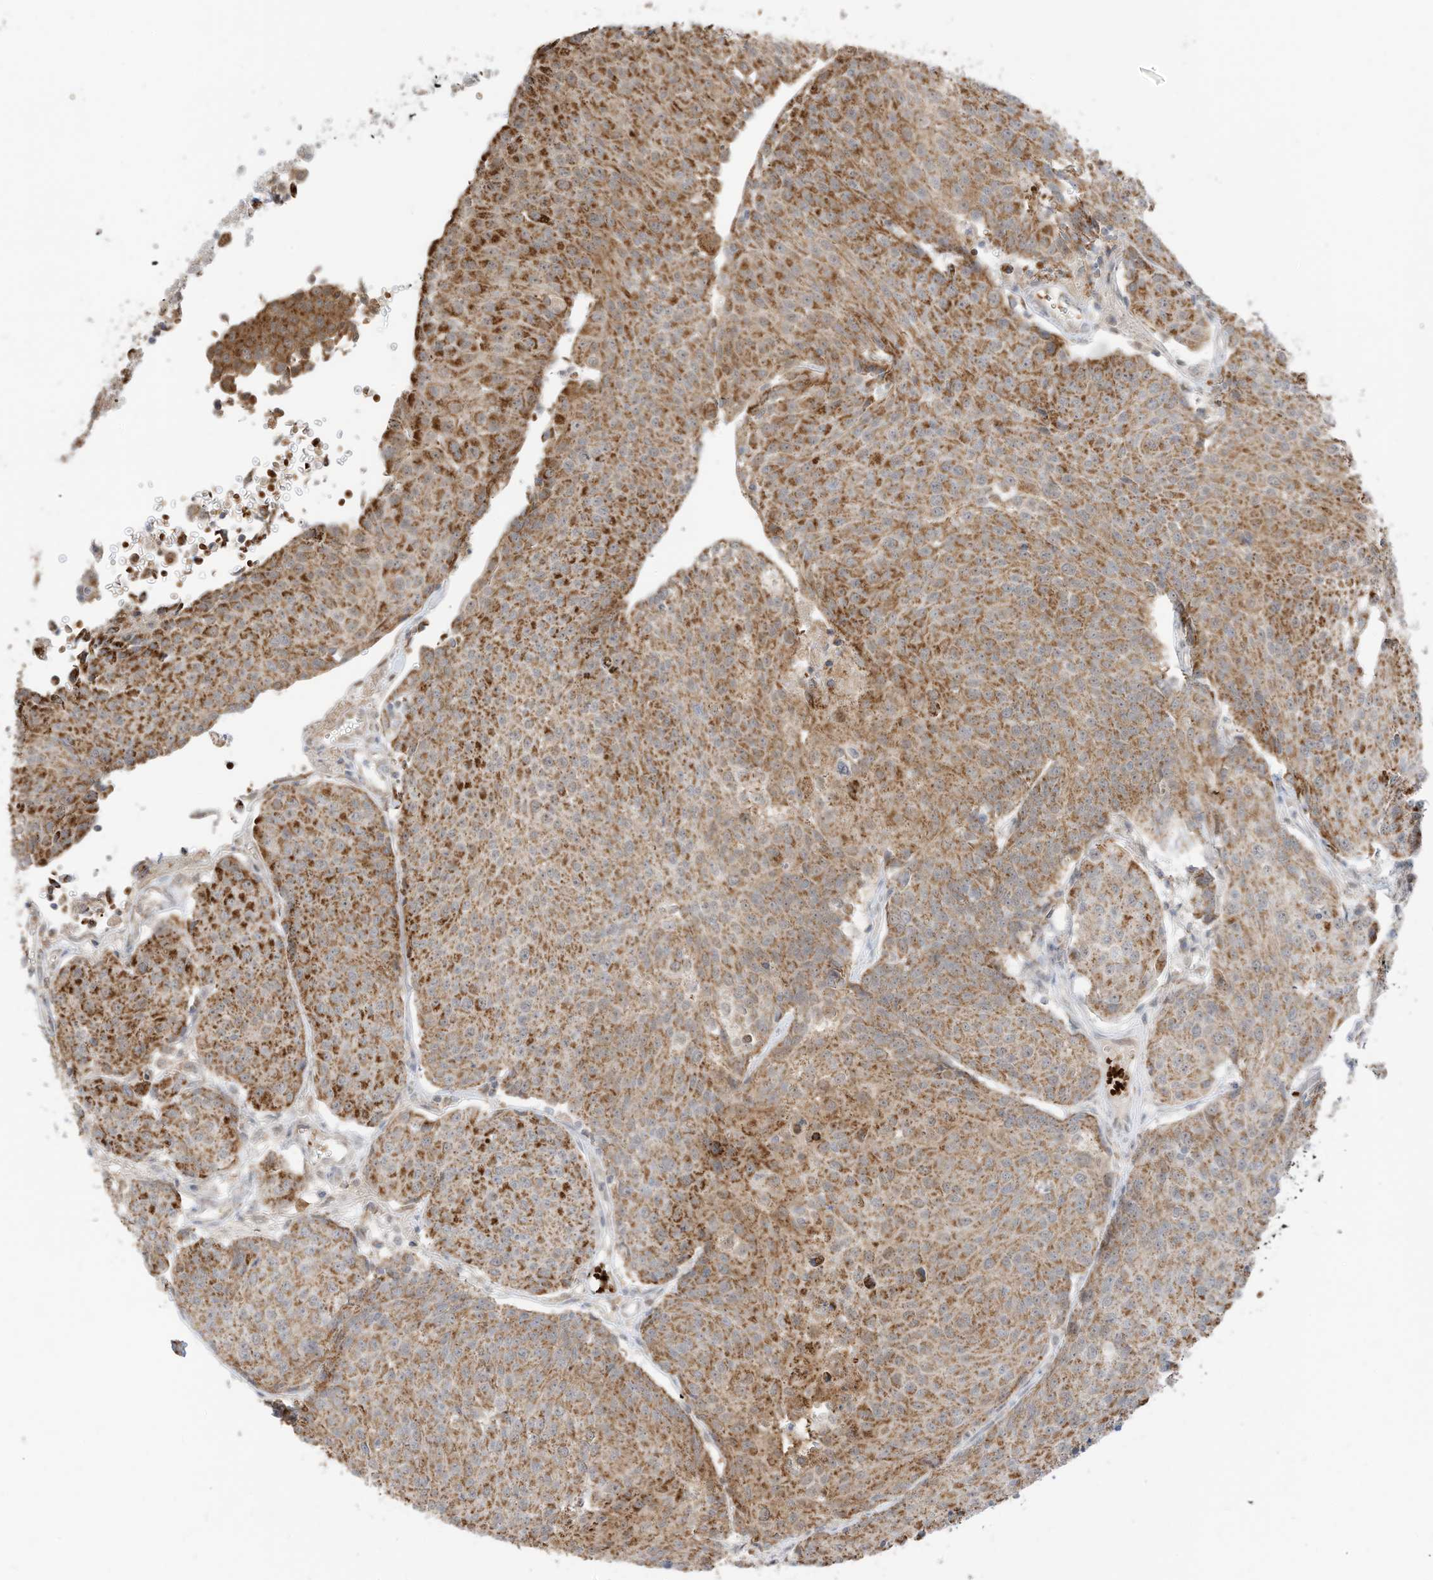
{"staining": {"intensity": "moderate", "quantity": ">75%", "location": "cytoplasmic/membranous"}, "tissue": "urothelial cancer", "cell_type": "Tumor cells", "image_type": "cancer", "snomed": [{"axis": "morphology", "description": "Urothelial carcinoma, High grade"}, {"axis": "topography", "description": "Urinary bladder"}], "caption": "About >75% of tumor cells in human urothelial cancer show moderate cytoplasmic/membranous protein staining as visualized by brown immunohistochemical staining.", "gene": "MTUS2", "patient": {"sex": "female", "age": 85}}